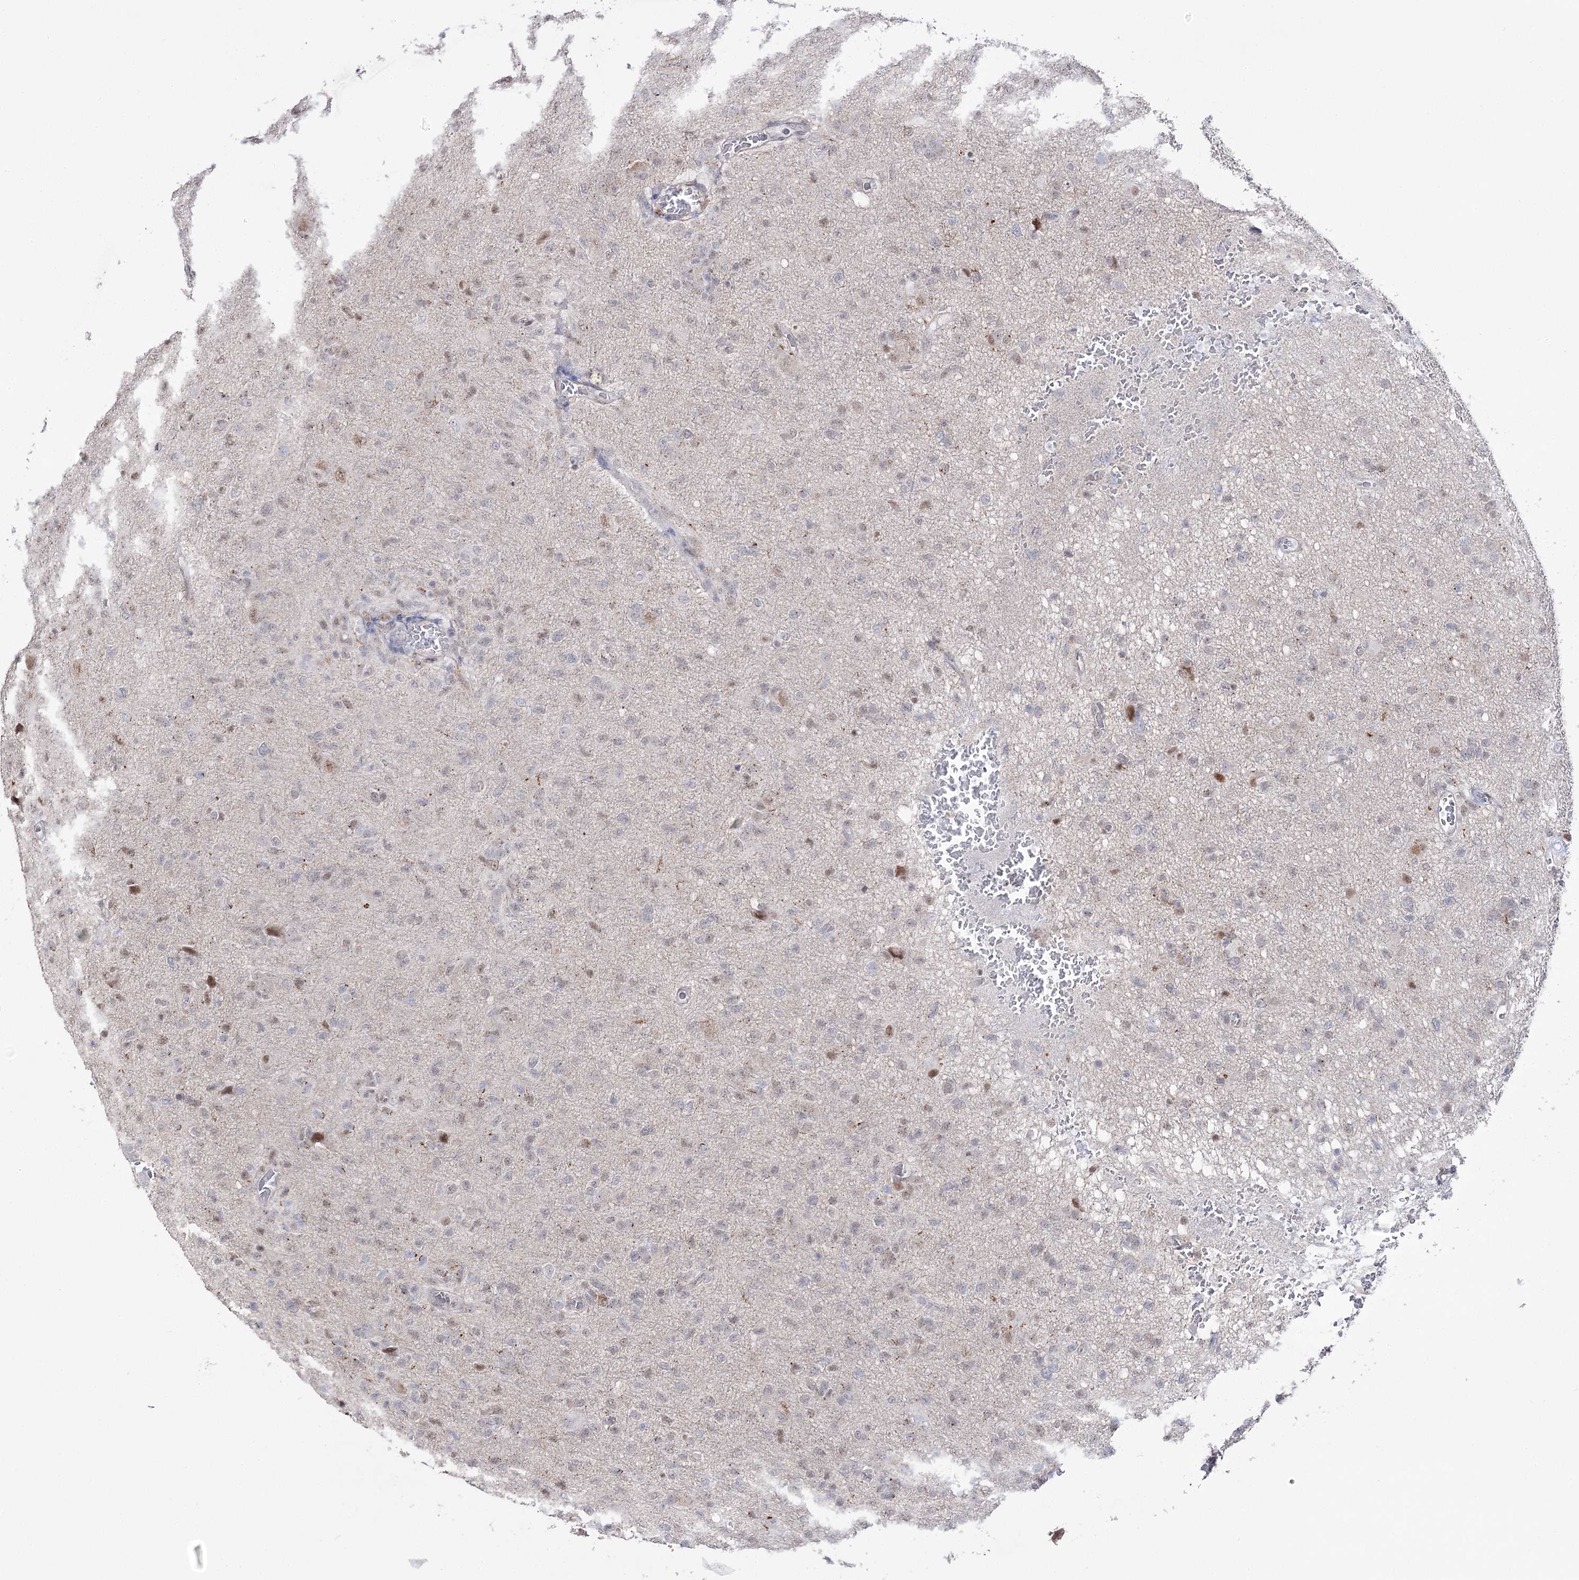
{"staining": {"intensity": "weak", "quantity": "<25%", "location": "nuclear"}, "tissue": "glioma", "cell_type": "Tumor cells", "image_type": "cancer", "snomed": [{"axis": "morphology", "description": "Glioma, malignant, High grade"}, {"axis": "topography", "description": "Brain"}], "caption": "Immunohistochemistry (IHC) histopathology image of neoplastic tissue: glioma stained with DAB displays no significant protein positivity in tumor cells. (DAB IHC with hematoxylin counter stain).", "gene": "VGLL4", "patient": {"sex": "female", "age": 57}}